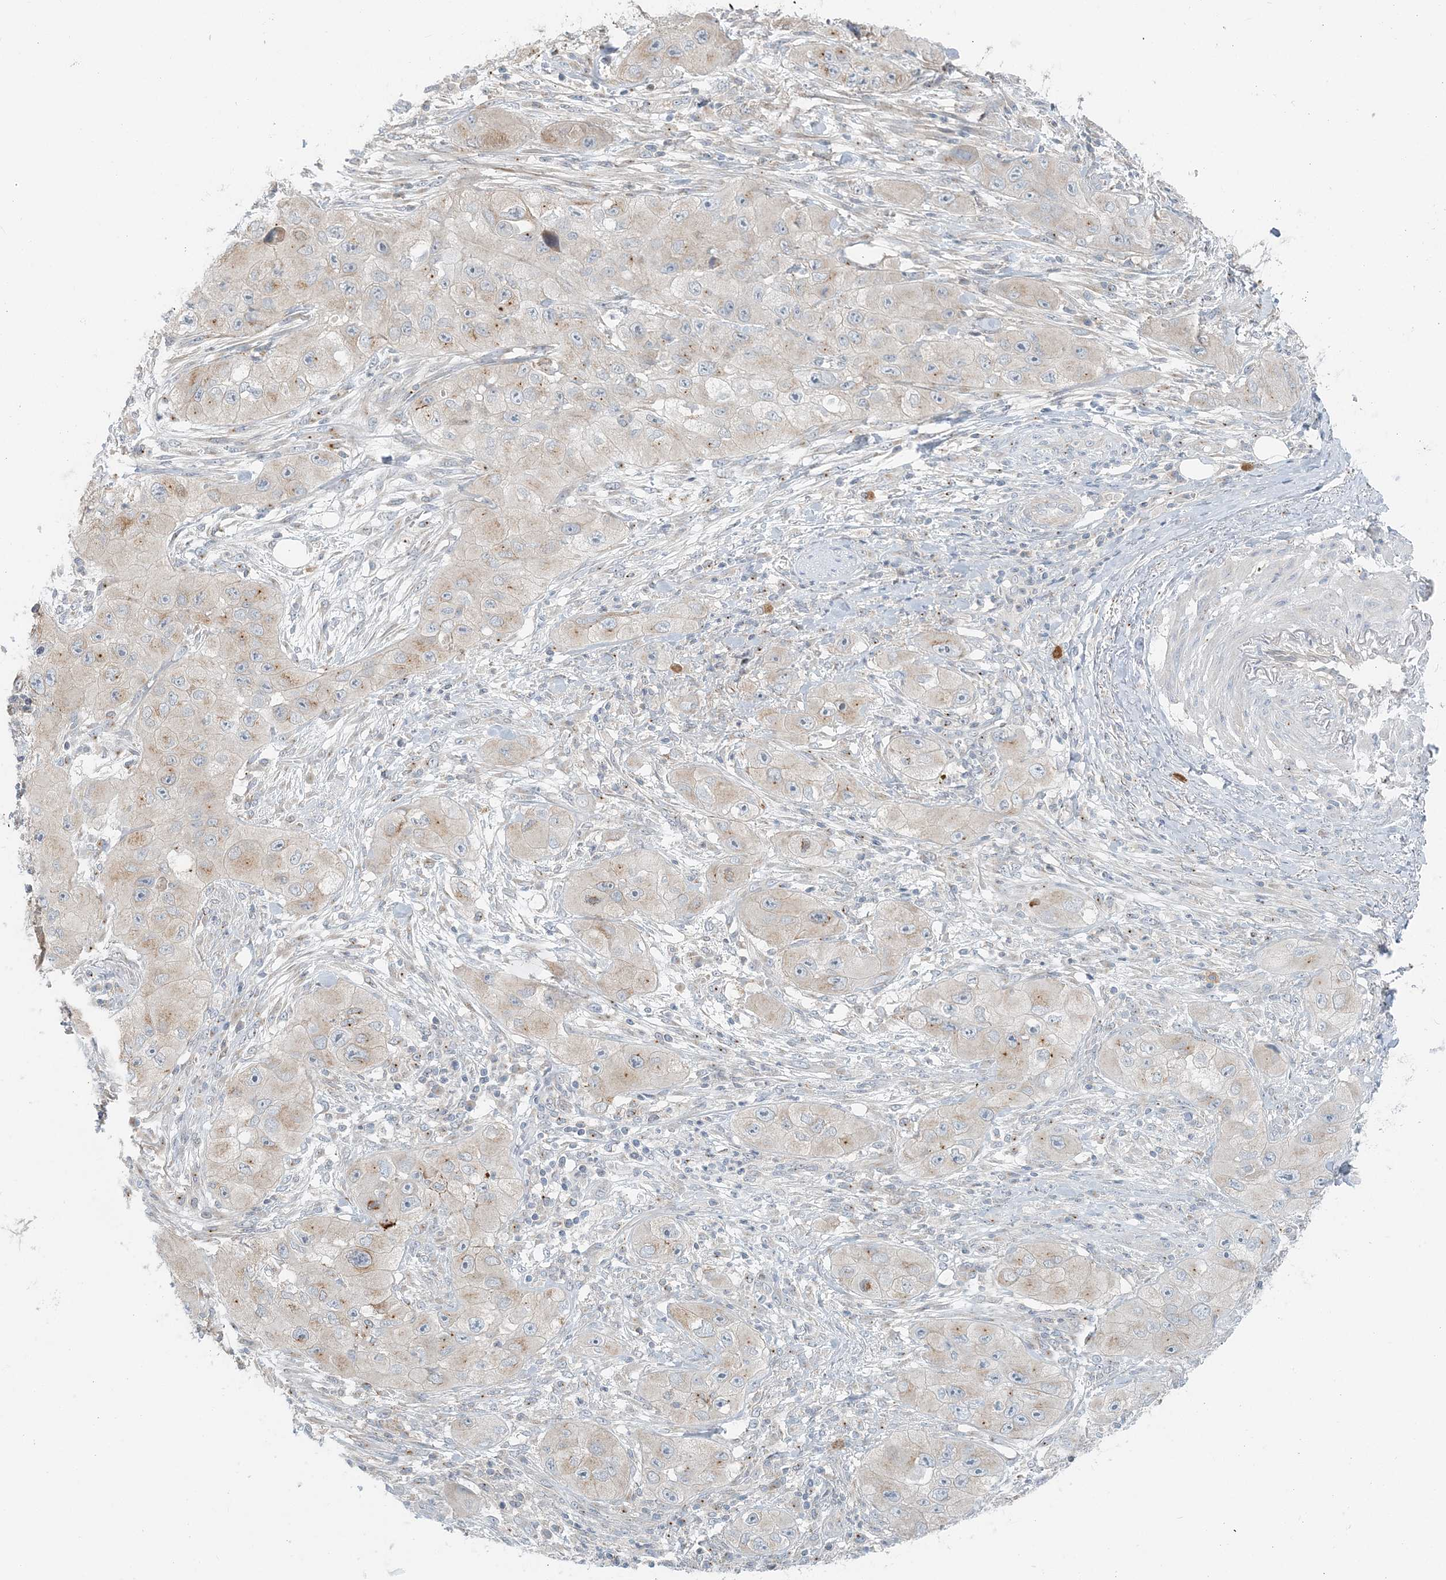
{"staining": {"intensity": "weak", "quantity": "<25%", "location": "cytoplasmic/membranous"}, "tissue": "skin cancer", "cell_type": "Tumor cells", "image_type": "cancer", "snomed": [{"axis": "morphology", "description": "Squamous cell carcinoma, NOS"}, {"axis": "topography", "description": "Skin"}, {"axis": "topography", "description": "Subcutis"}], "caption": "IHC image of neoplastic tissue: human skin cancer (squamous cell carcinoma) stained with DAB displays no significant protein staining in tumor cells.", "gene": "NAA11", "patient": {"sex": "male", "age": 73}}